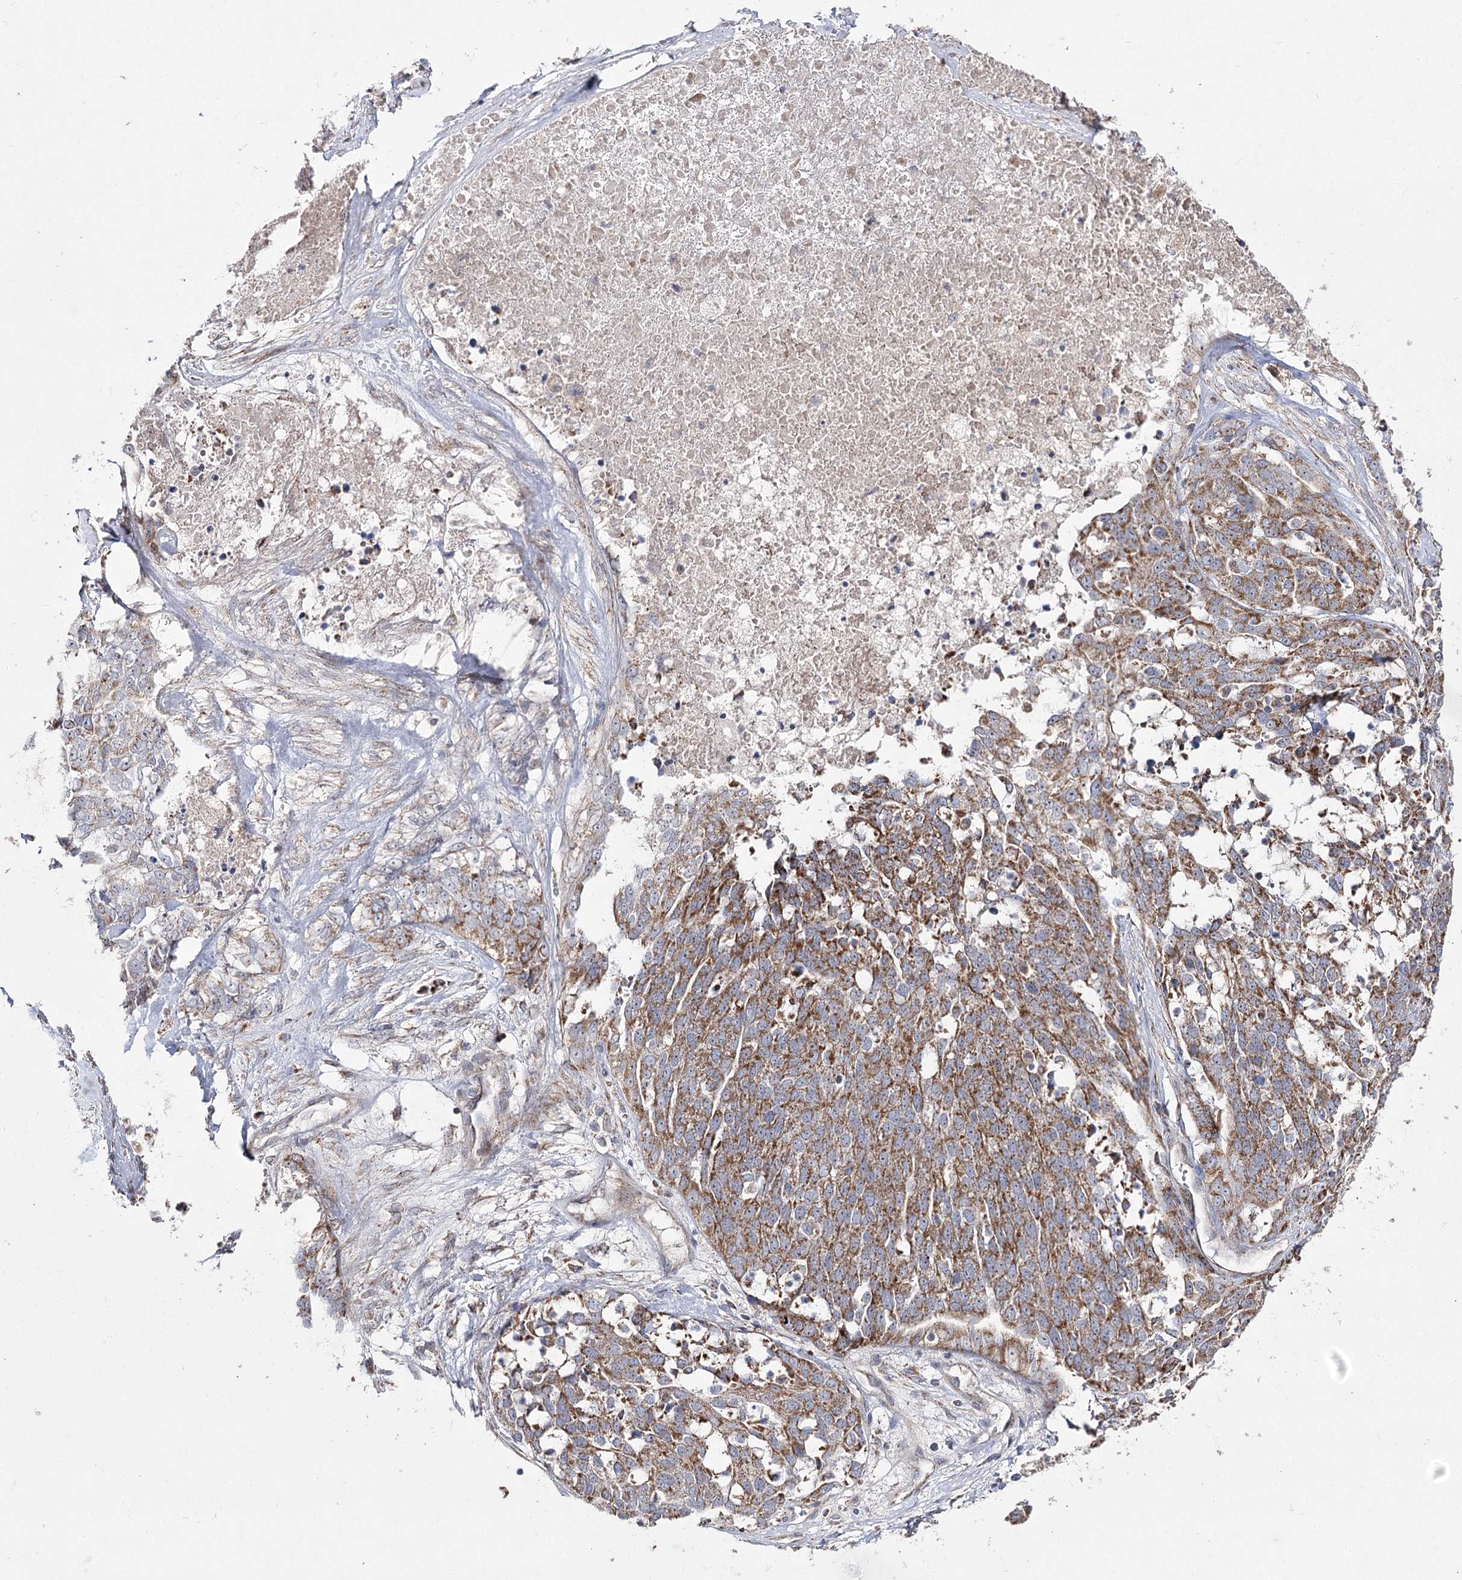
{"staining": {"intensity": "moderate", "quantity": ">75%", "location": "cytoplasmic/membranous"}, "tissue": "ovarian cancer", "cell_type": "Tumor cells", "image_type": "cancer", "snomed": [{"axis": "morphology", "description": "Cystadenocarcinoma, serous, NOS"}, {"axis": "topography", "description": "Ovary"}], "caption": "About >75% of tumor cells in human ovarian serous cystadenocarcinoma exhibit moderate cytoplasmic/membranous protein staining as visualized by brown immunohistochemical staining.", "gene": "NADK2", "patient": {"sex": "female", "age": 44}}